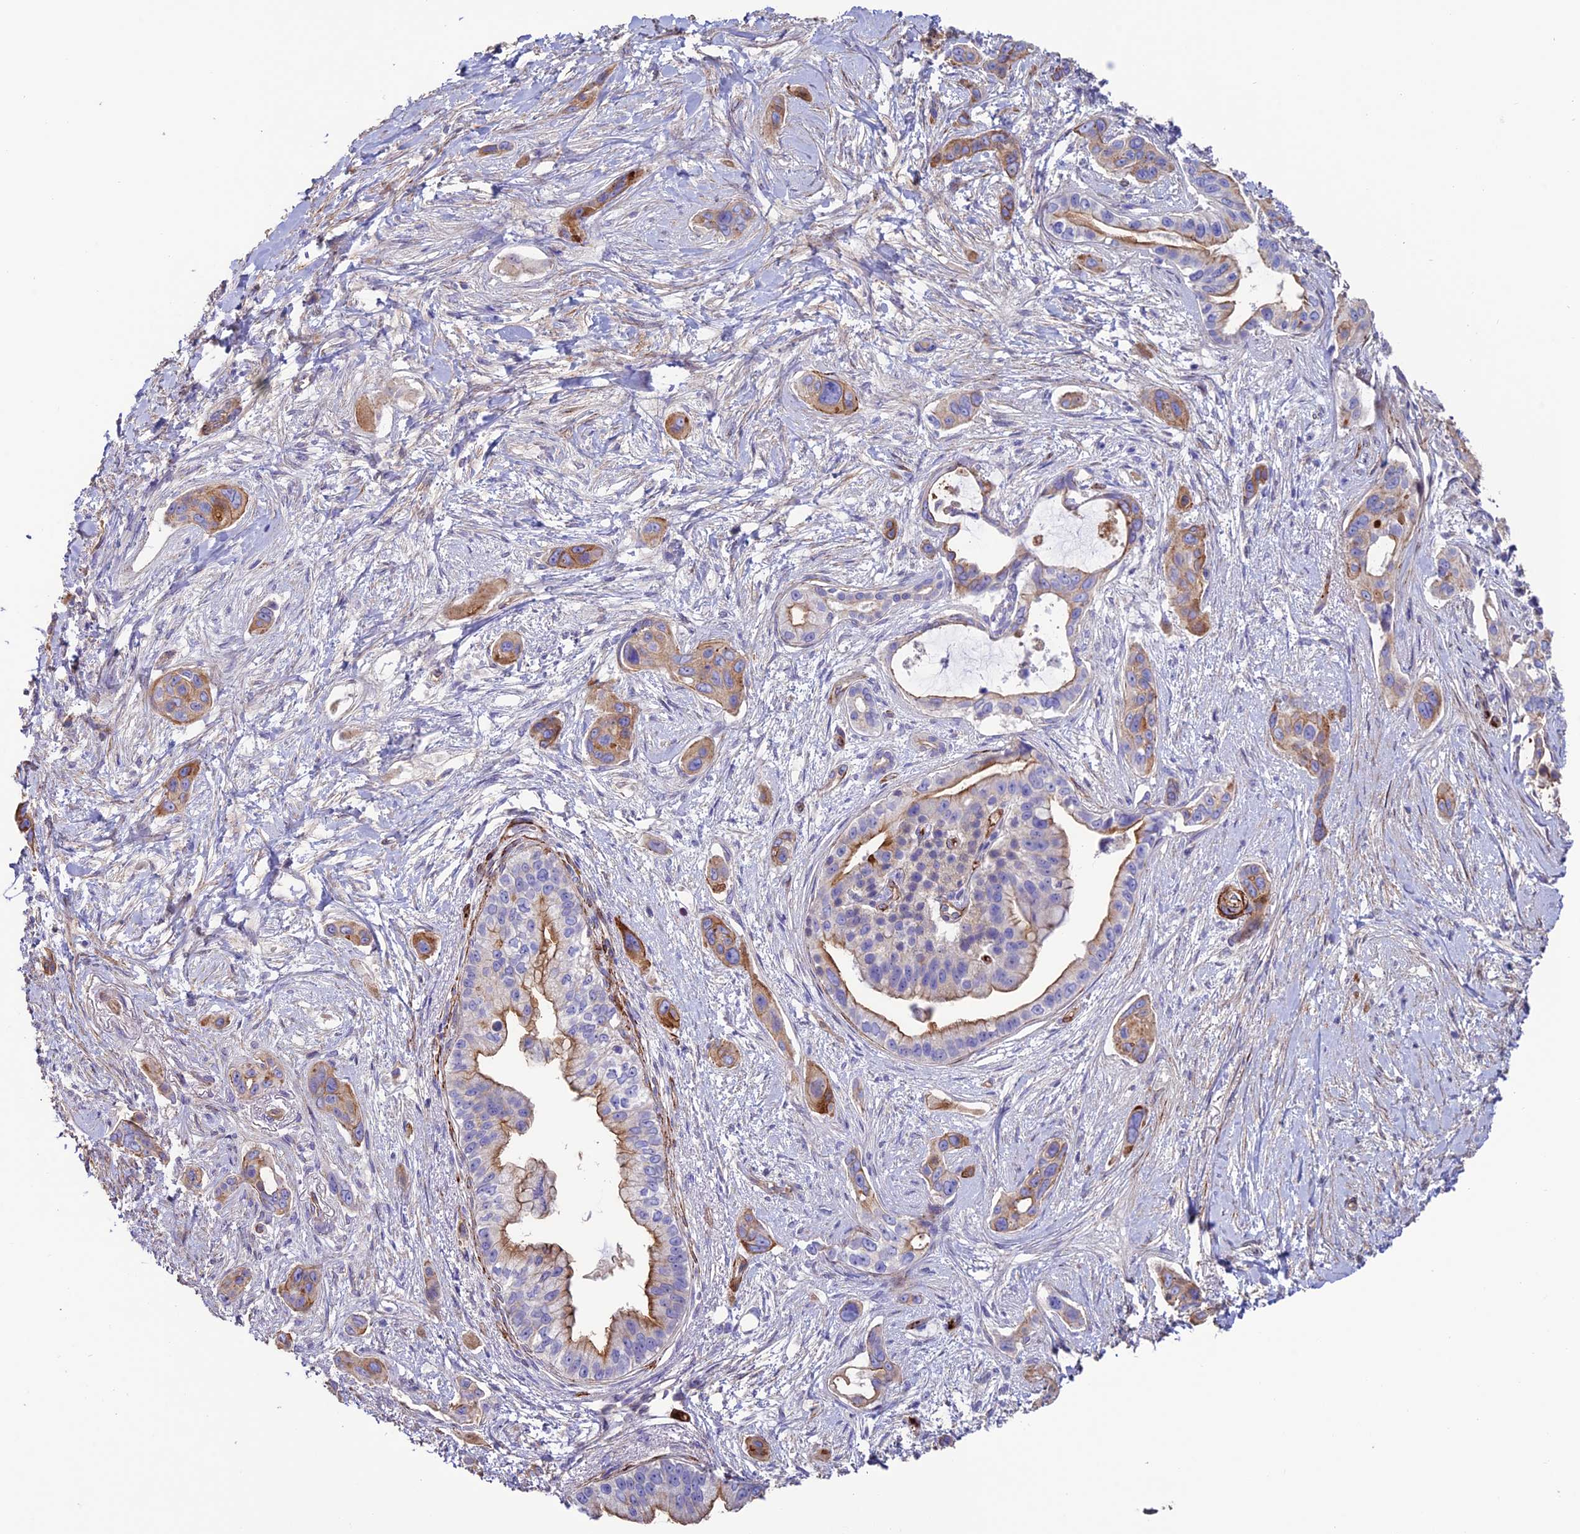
{"staining": {"intensity": "moderate", "quantity": "25%-75%", "location": "cytoplasmic/membranous"}, "tissue": "pancreatic cancer", "cell_type": "Tumor cells", "image_type": "cancer", "snomed": [{"axis": "morphology", "description": "Adenocarcinoma, NOS"}, {"axis": "topography", "description": "Pancreas"}], "caption": "Immunohistochemical staining of pancreatic adenocarcinoma displays moderate cytoplasmic/membranous protein positivity in about 25%-75% of tumor cells. Nuclei are stained in blue.", "gene": "REX1BD", "patient": {"sex": "male", "age": 72}}